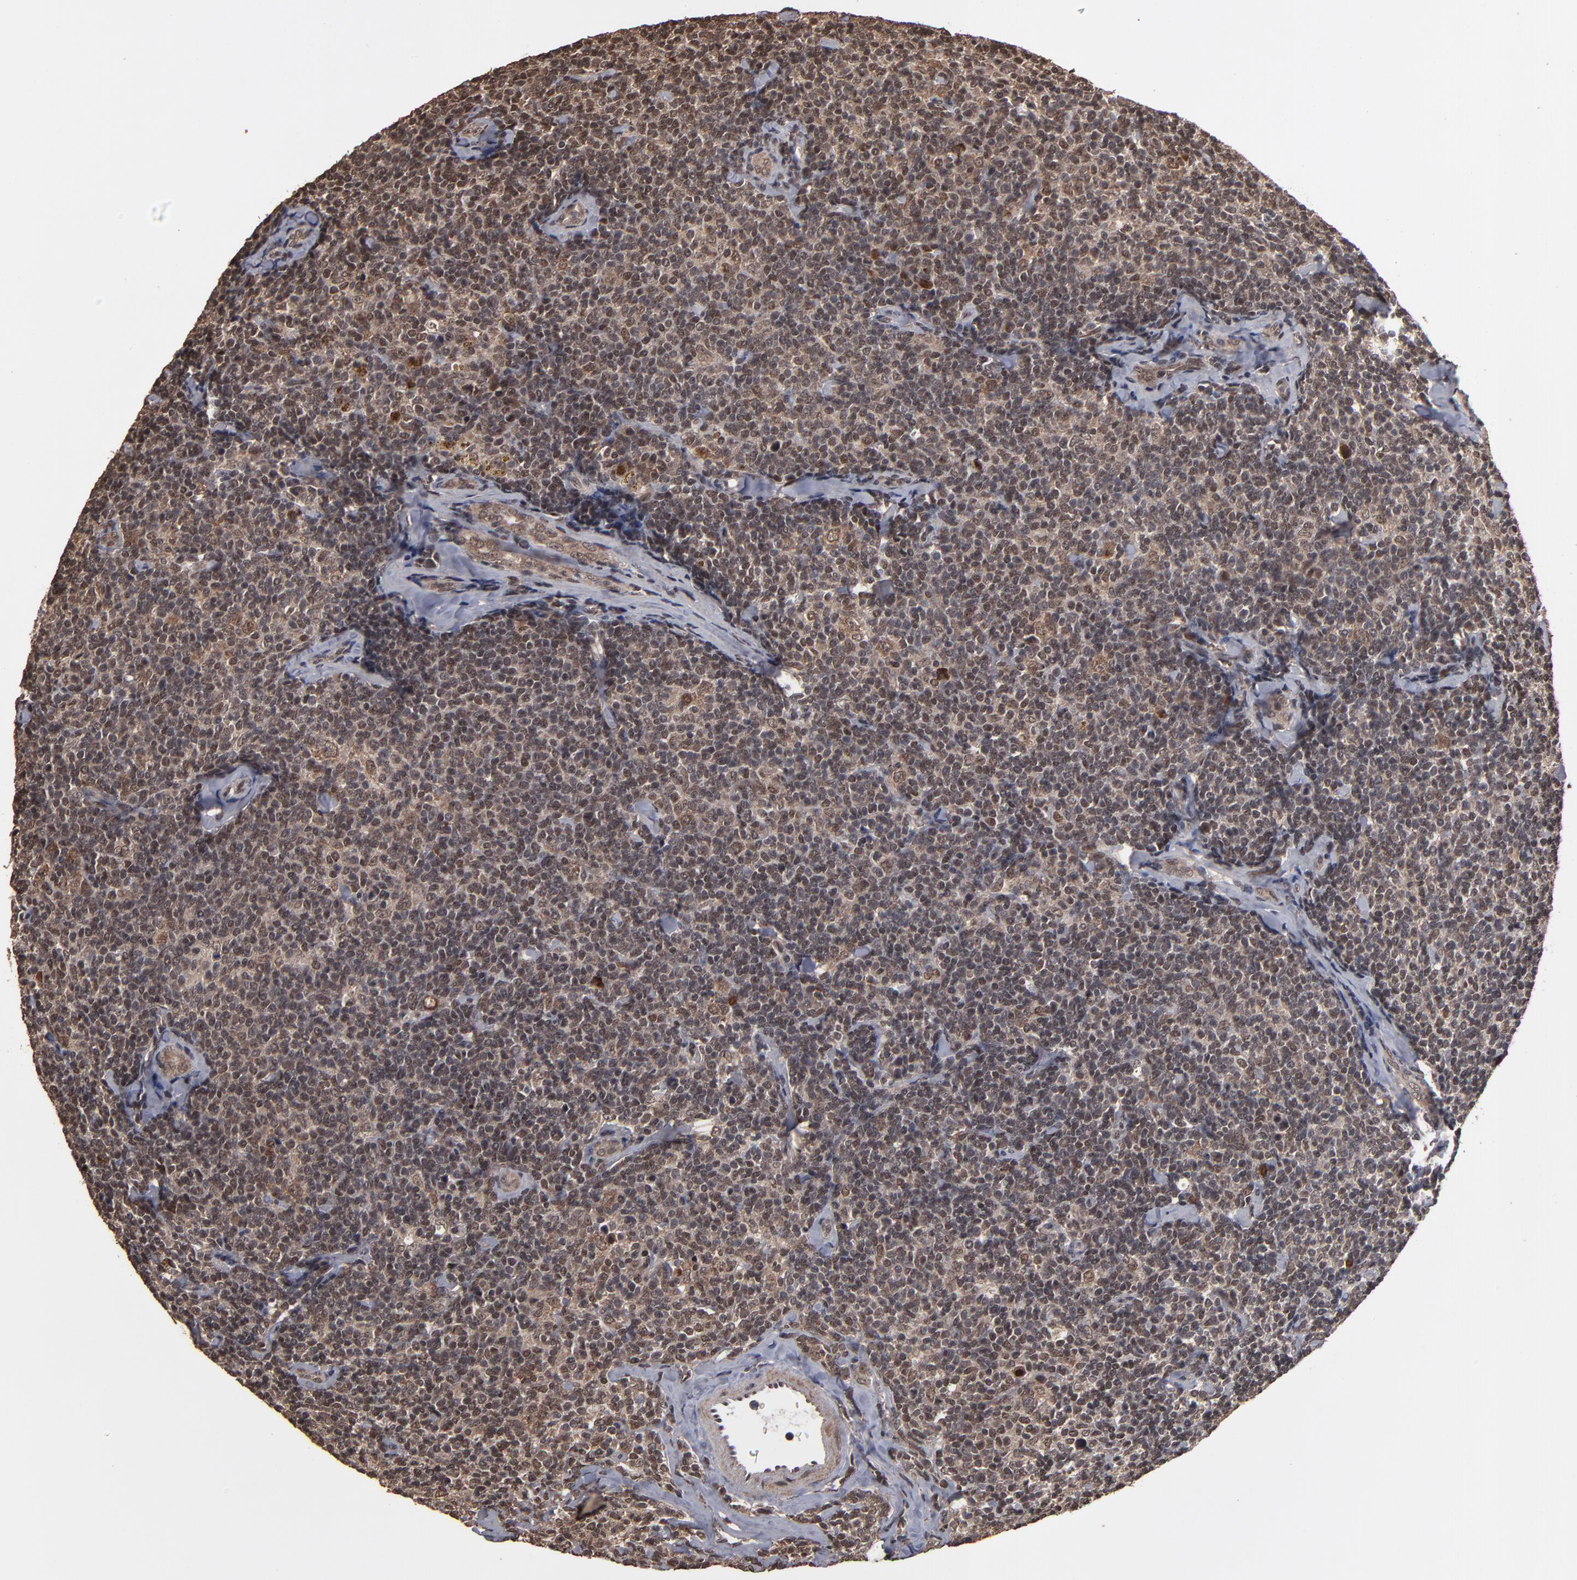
{"staining": {"intensity": "moderate", "quantity": ">75%", "location": "cytoplasmic/membranous"}, "tissue": "lymphoma", "cell_type": "Tumor cells", "image_type": "cancer", "snomed": [{"axis": "morphology", "description": "Malignant lymphoma, non-Hodgkin's type, Low grade"}, {"axis": "topography", "description": "Lymph node"}], "caption": "Lymphoma stained with IHC displays moderate cytoplasmic/membranous positivity in approximately >75% of tumor cells.", "gene": "NXF2B", "patient": {"sex": "female", "age": 56}}